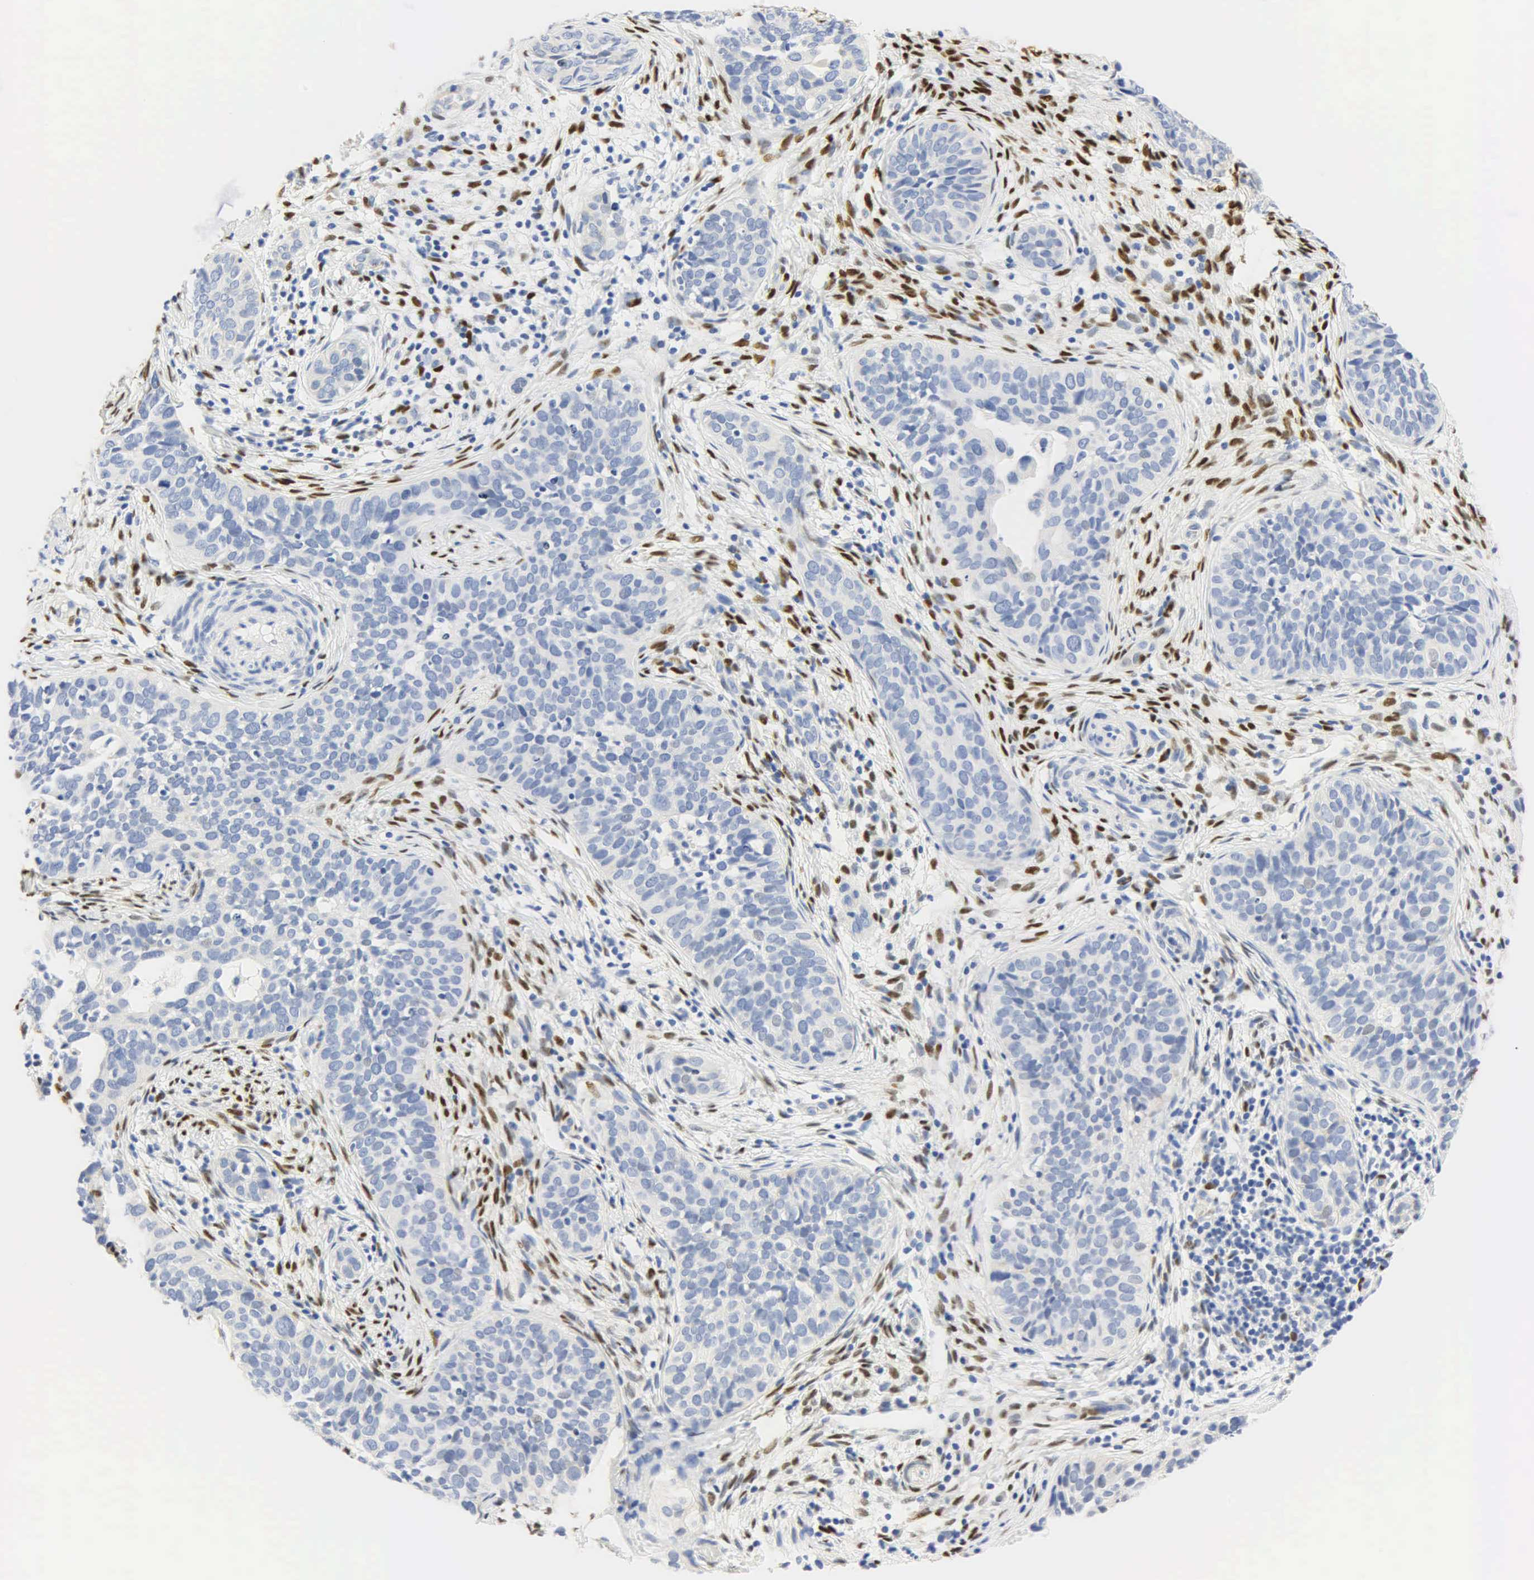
{"staining": {"intensity": "negative", "quantity": "none", "location": "none"}, "tissue": "cervical cancer", "cell_type": "Tumor cells", "image_type": "cancer", "snomed": [{"axis": "morphology", "description": "Squamous cell carcinoma, NOS"}, {"axis": "topography", "description": "Cervix"}], "caption": "A micrograph of human cervical cancer (squamous cell carcinoma) is negative for staining in tumor cells.", "gene": "PGR", "patient": {"sex": "female", "age": 31}}